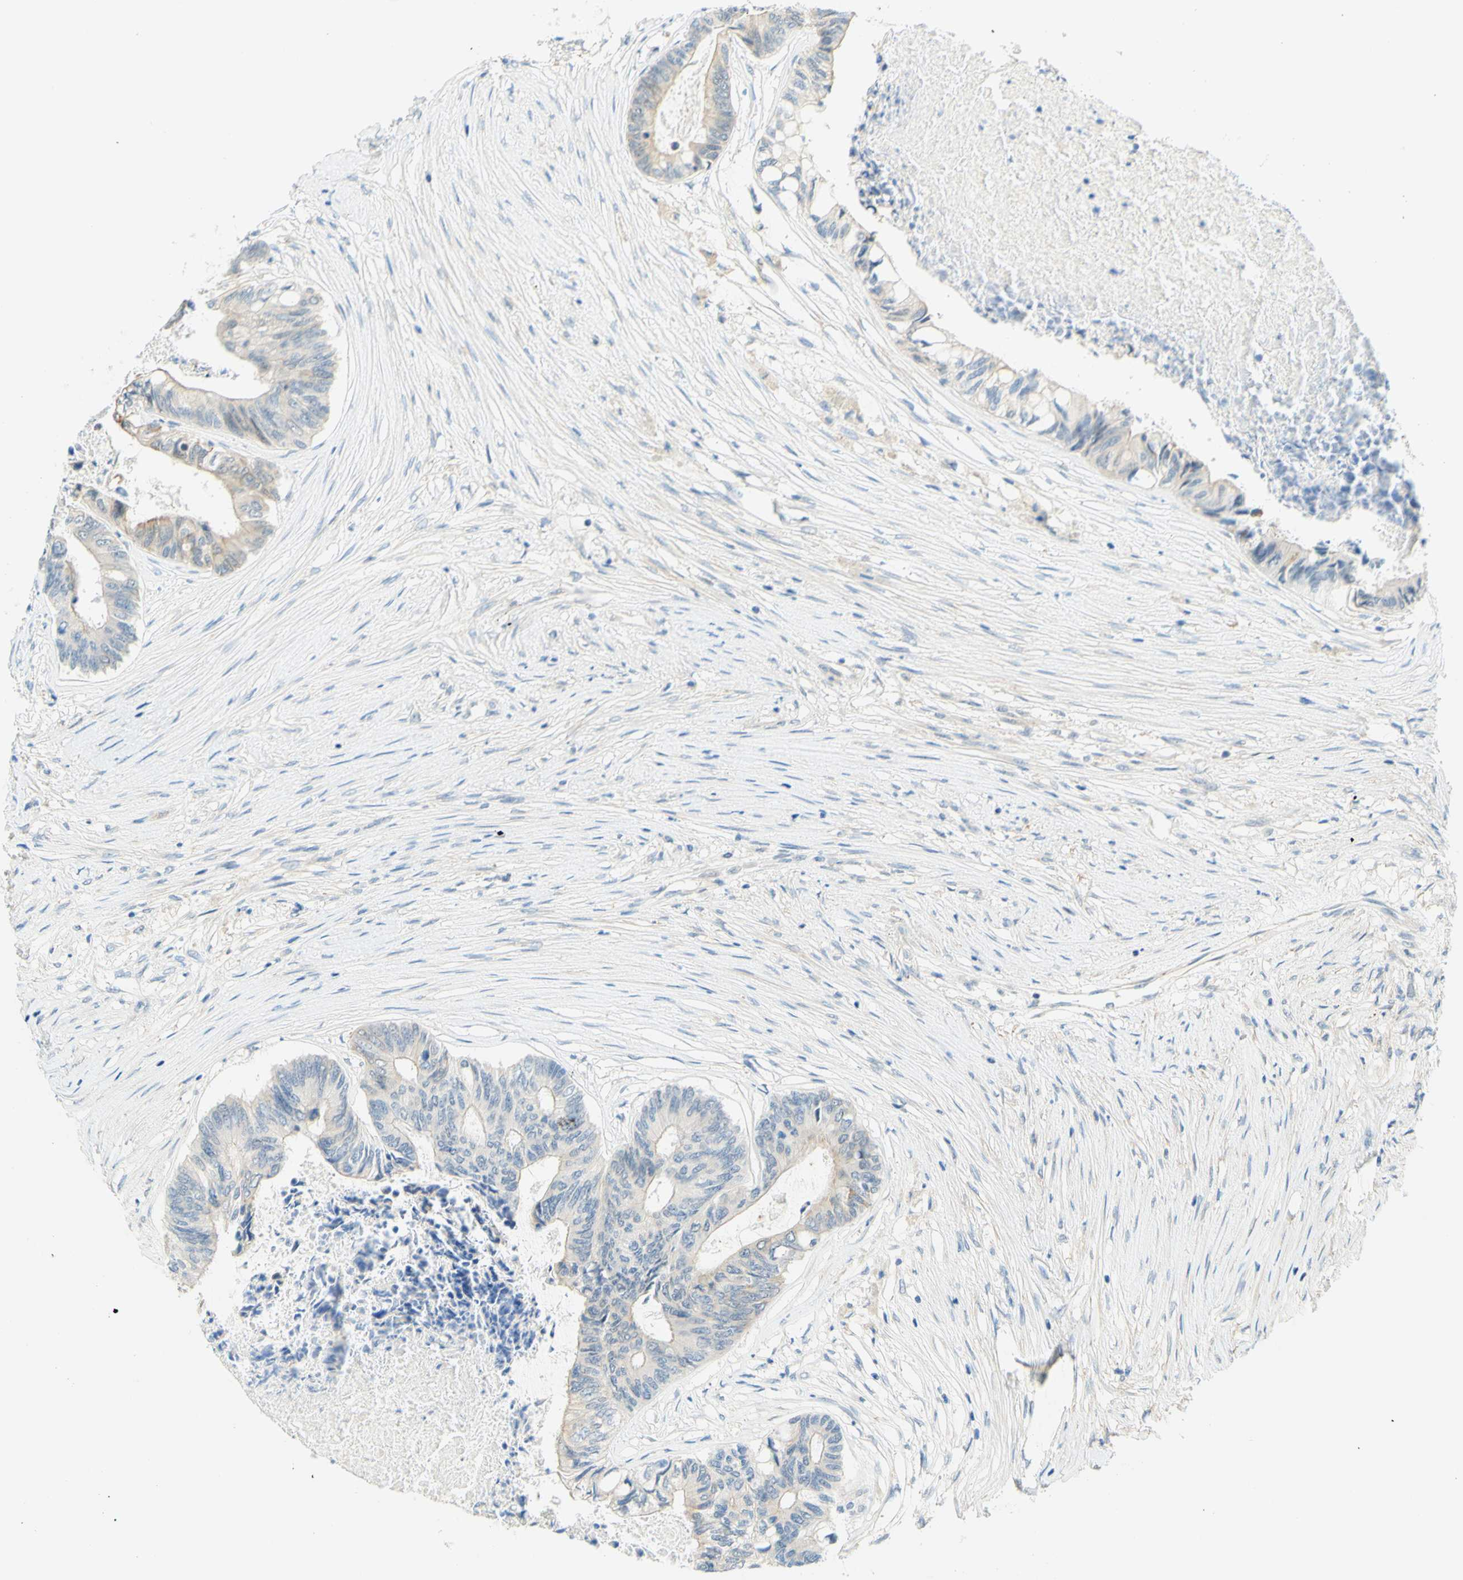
{"staining": {"intensity": "weak", "quantity": "25%-75%", "location": "cytoplasmic/membranous"}, "tissue": "colorectal cancer", "cell_type": "Tumor cells", "image_type": "cancer", "snomed": [{"axis": "morphology", "description": "Adenocarcinoma, NOS"}, {"axis": "topography", "description": "Rectum"}], "caption": "Protein staining of colorectal cancer tissue shows weak cytoplasmic/membranous positivity in about 25%-75% of tumor cells.", "gene": "ENTREP2", "patient": {"sex": "male", "age": 63}}